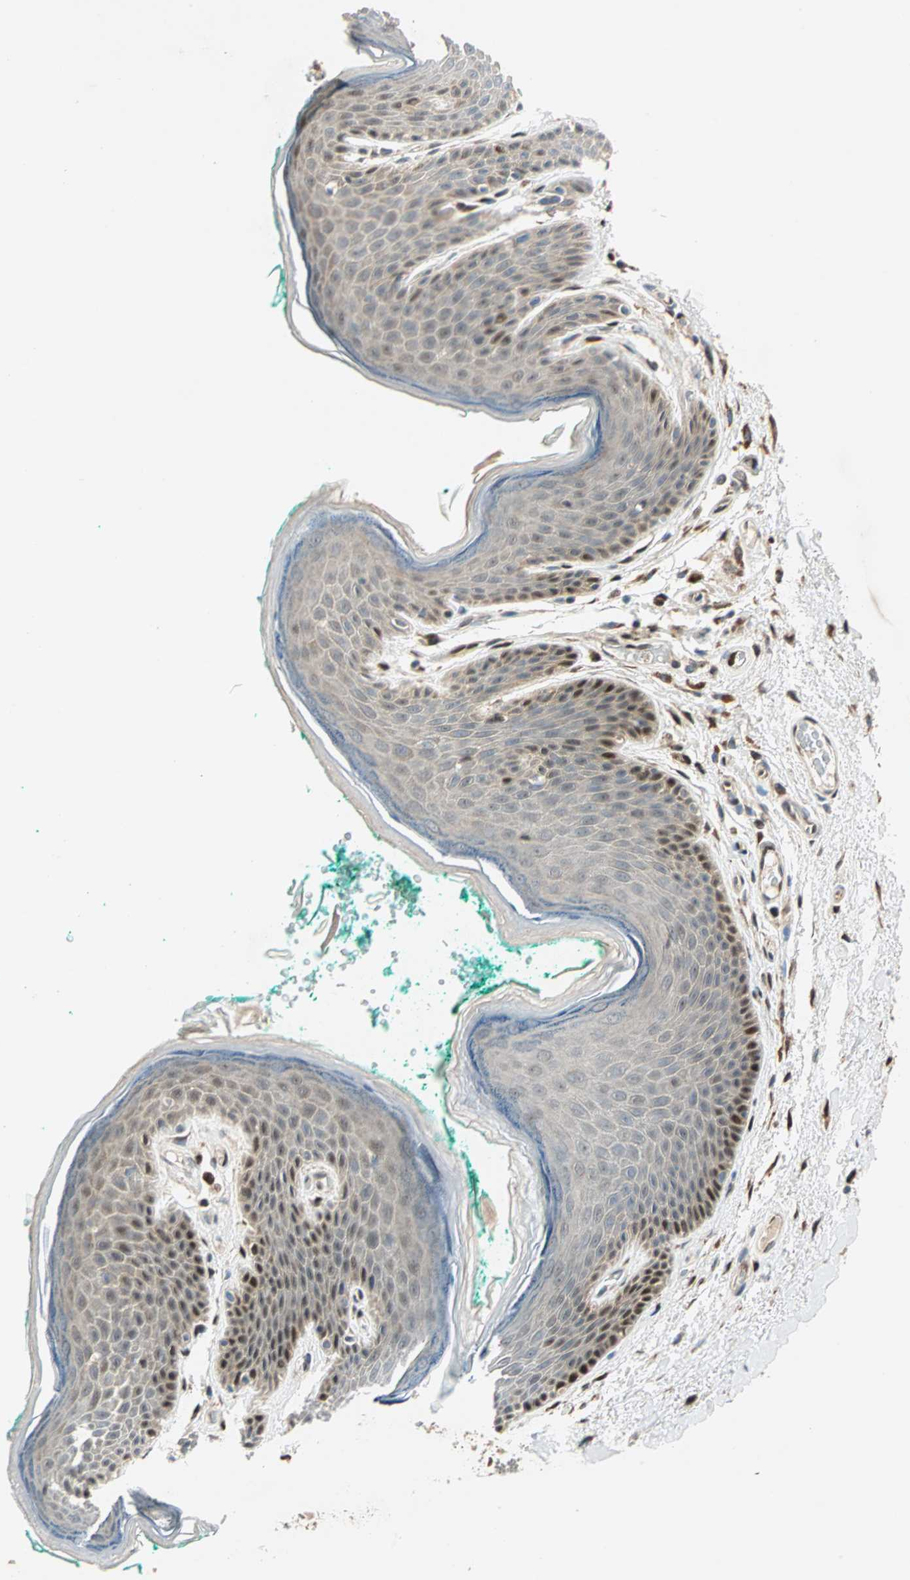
{"staining": {"intensity": "weak", "quantity": ">75%", "location": "cytoplasmic/membranous,nuclear"}, "tissue": "skin", "cell_type": "Epidermal cells", "image_type": "normal", "snomed": [{"axis": "morphology", "description": "Normal tissue, NOS"}, {"axis": "topography", "description": "Anal"}], "caption": "IHC micrograph of unremarkable skin stained for a protein (brown), which shows low levels of weak cytoplasmic/membranous,nuclear staining in approximately >75% of epidermal cells.", "gene": "HECW1", "patient": {"sex": "male", "age": 74}}